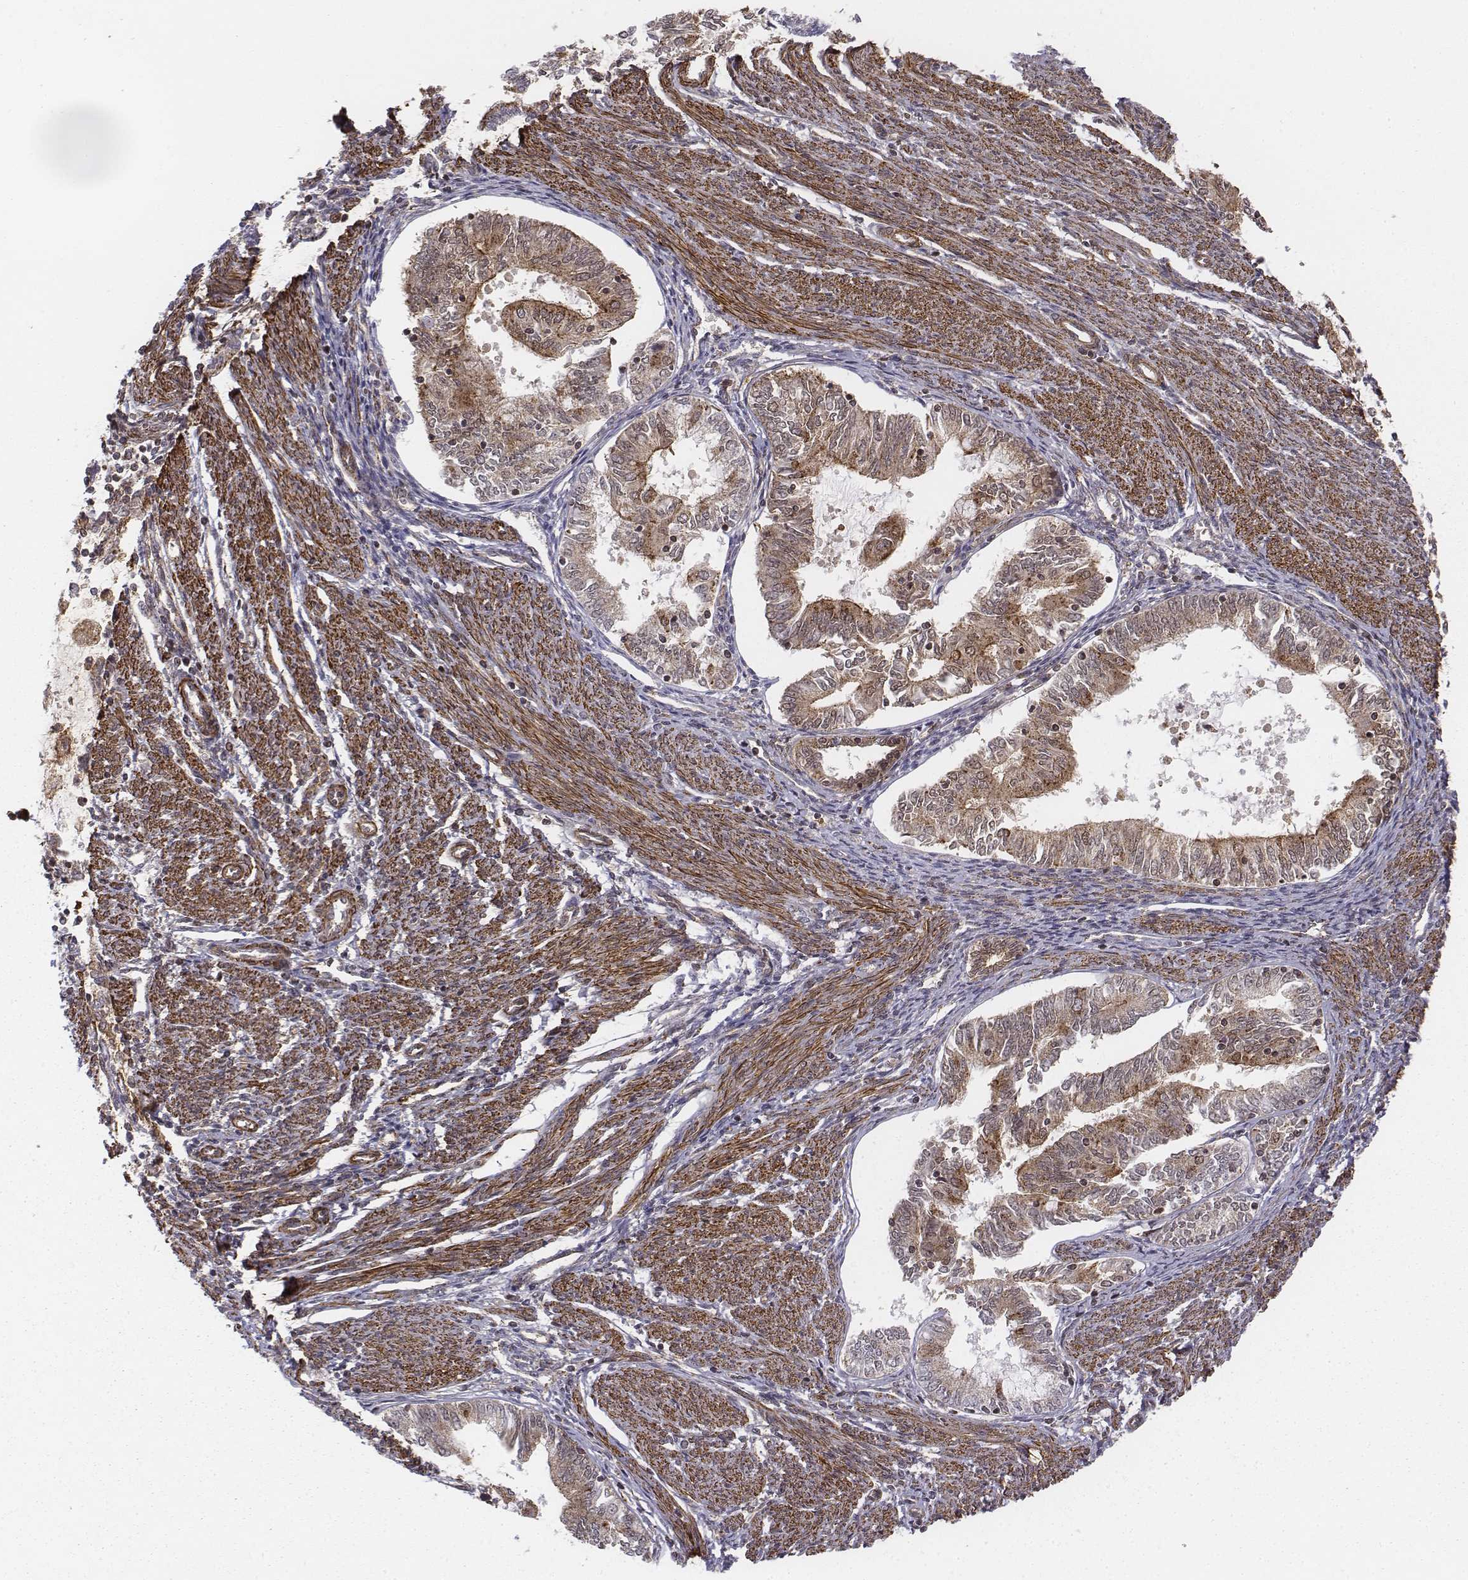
{"staining": {"intensity": "moderate", "quantity": ">75%", "location": "cytoplasmic/membranous"}, "tissue": "endometrial cancer", "cell_type": "Tumor cells", "image_type": "cancer", "snomed": [{"axis": "morphology", "description": "Adenocarcinoma, NOS"}, {"axis": "topography", "description": "Endometrium"}], "caption": "Tumor cells reveal medium levels of moderate cytoplasmic/membranous positivity in approximately >75% of cells in human endometrial cancer.", "gene": "ZFYVE19", "patient": {"sex": "female", "age": 79}}